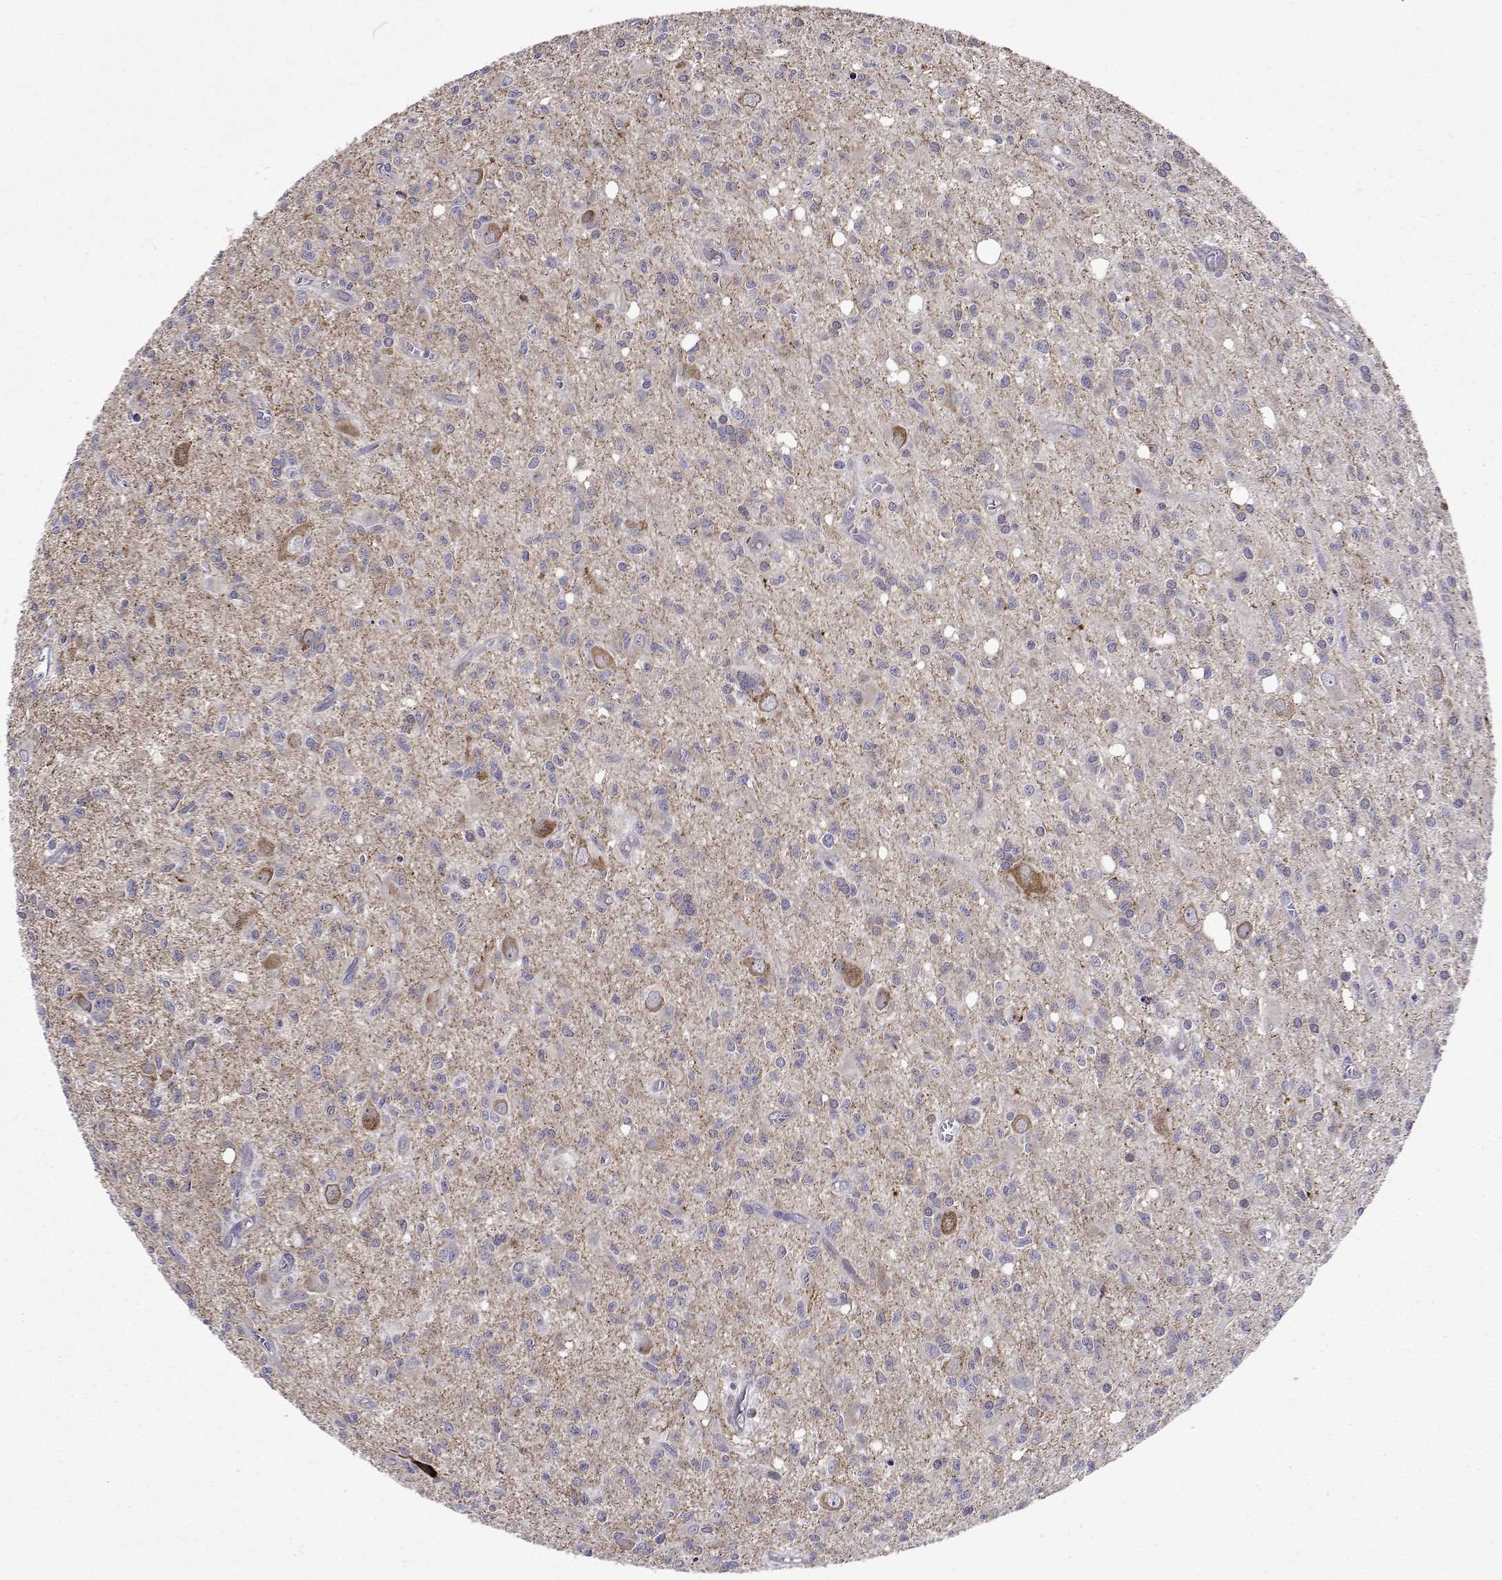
{"staining": {"intensity": "negative", "quantity": "none", "location": "none"}, "tissue": "glioma", "cell_type": "Tumor cells", "image_type": "cancer", "snomed": [{"axis": "morphology", "description": "Glioma, malignant, Low grade"}, {"axis": "topography", "description": "Brain"}], "caption": "Photomicrograph shows no significant protein expression in tumor cells of malignant glioma (low-grade).", "gene": "TARBP2", "patient": {"sex": "male", "age": 64}}